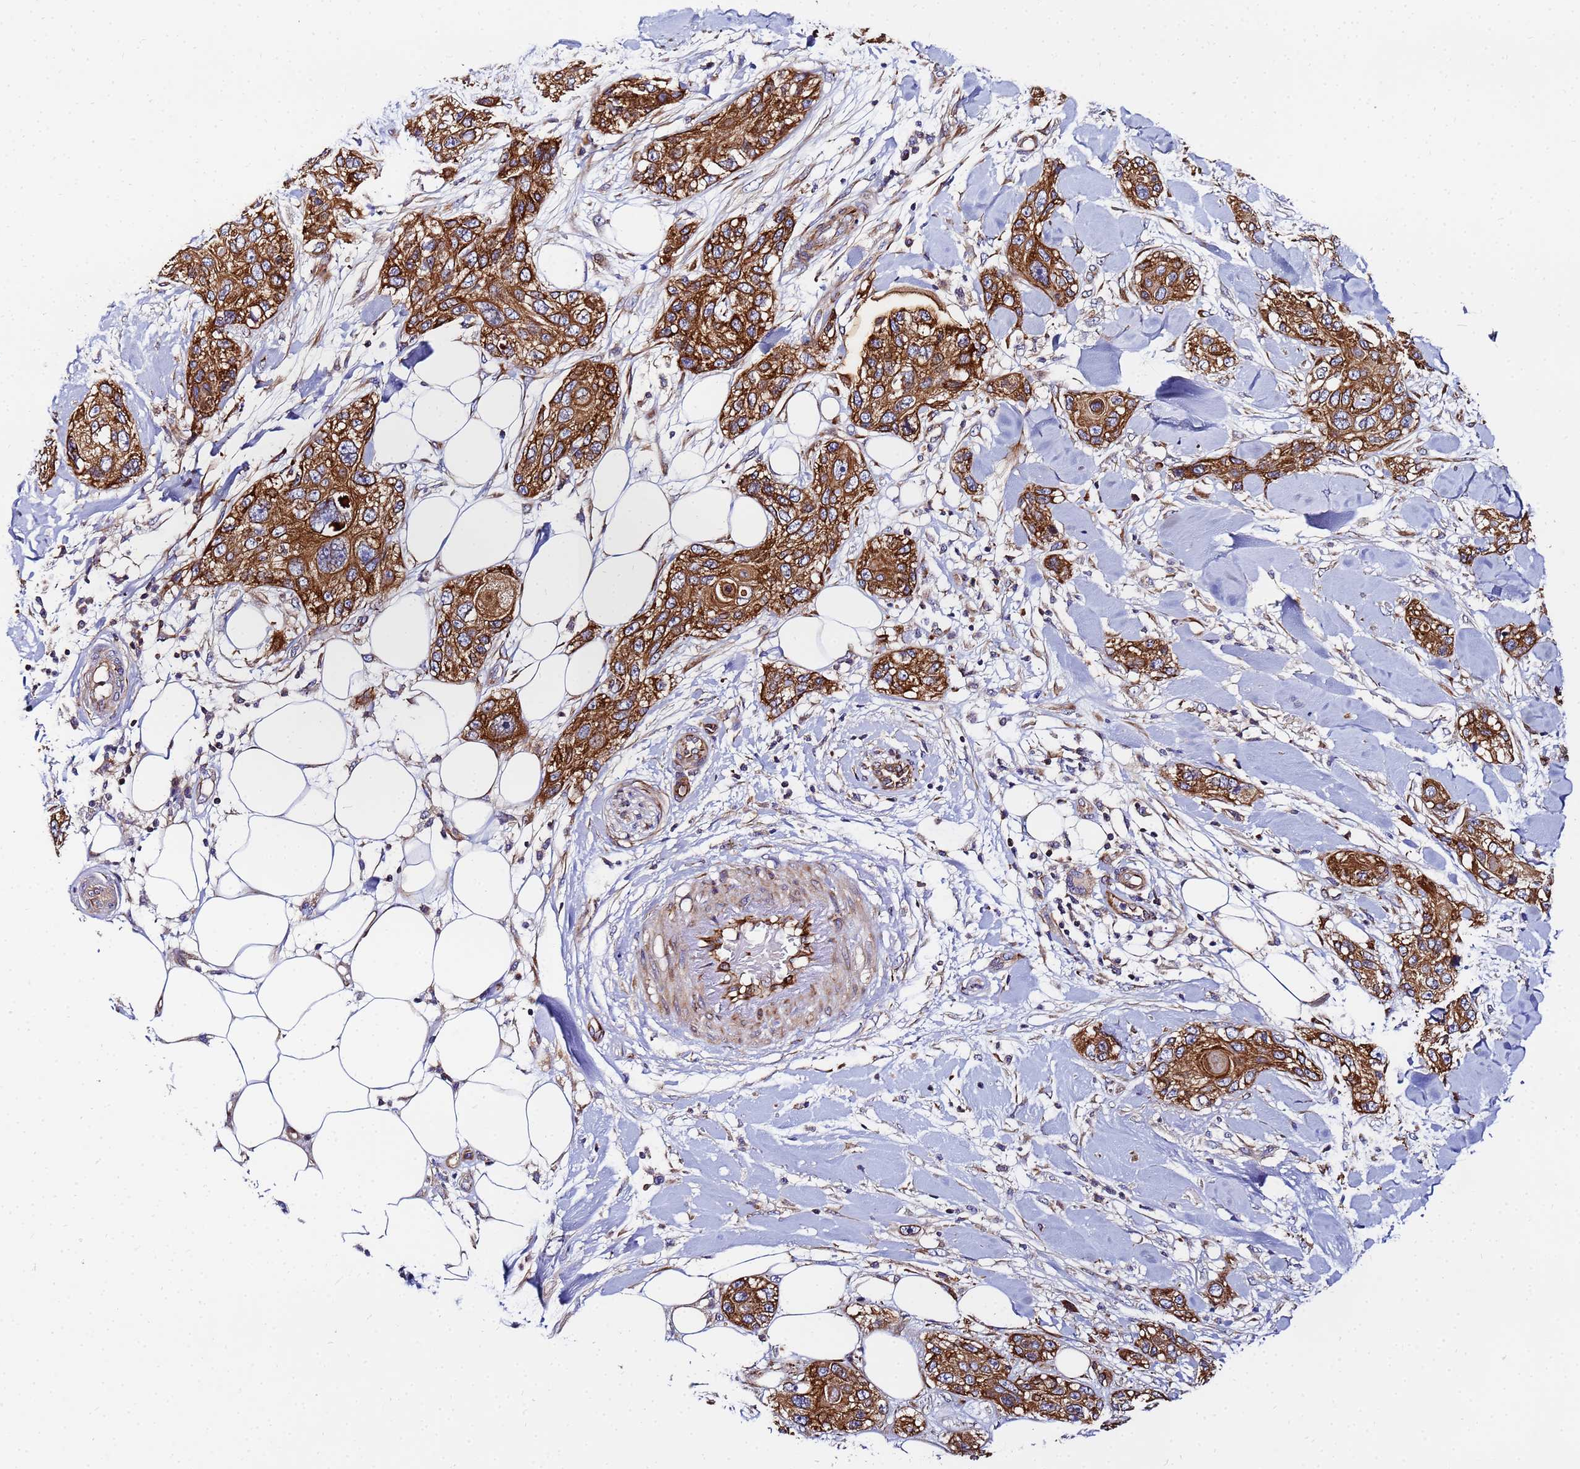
{"staining": {"intensity": "strong", "quantity": ">75%", "location": "cytoplasmic/membranous"}, "tissue": "skin cancer", "cell_type": "Tumor cells", "image_type": "cancer", "snomed": [{"axis": "morphology", "description": "Normal tissue, NOS"}, {"axis": "morphology", "description": "Squamous cell carcinoma, NOS"}, {"axis": "topography", "description": "Skin"}], "caption": "Skin squamous cell carcinoma stained for a protein (brown) demonstrates strong cytoplasmic/membranous positive expression in approximately >75% of tumor cells.", "gene": "POM121", "patient": {"sex": "male", "age": 72}}